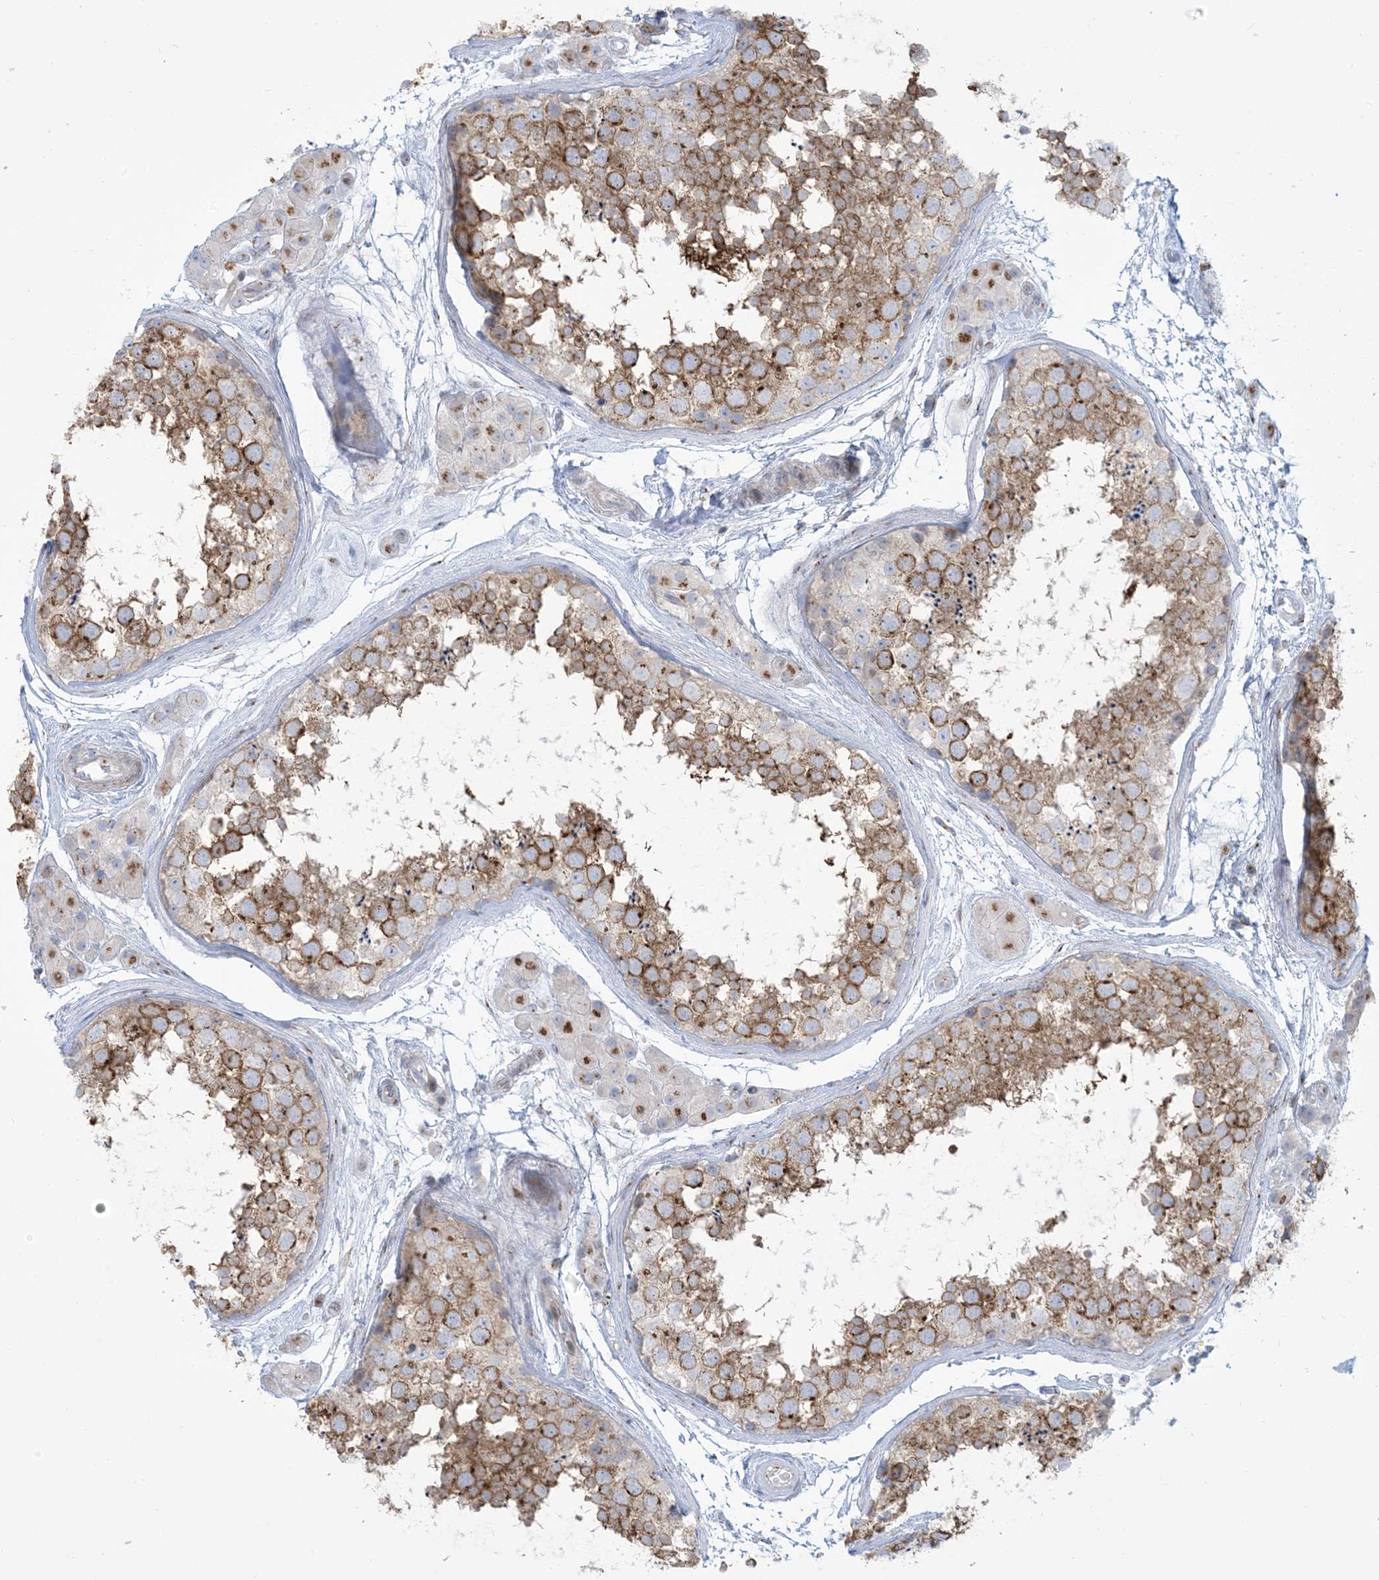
{"staining": {"intensity": "moderate", "quantity": ">75%", "location": "cytoplasmic/membranous"}, "tissue": "testis", "cell_type": "Cells in seminiferous ducts", "image_type": "normal", "snomed": [{"axis": "morphology", "description": "Normal tissue, NOS"}, {"axis": "topography", "description": "Testis"}], "caption": "This image reveals immunohistochemistry (IHC) staining of benign testis, with medium moderate cytoplasmic/membranous positivity in about >75% of cells in seminiferous ducts.", "gene": "AFTPH", "patient": {"sex": "male", "age": 56}}